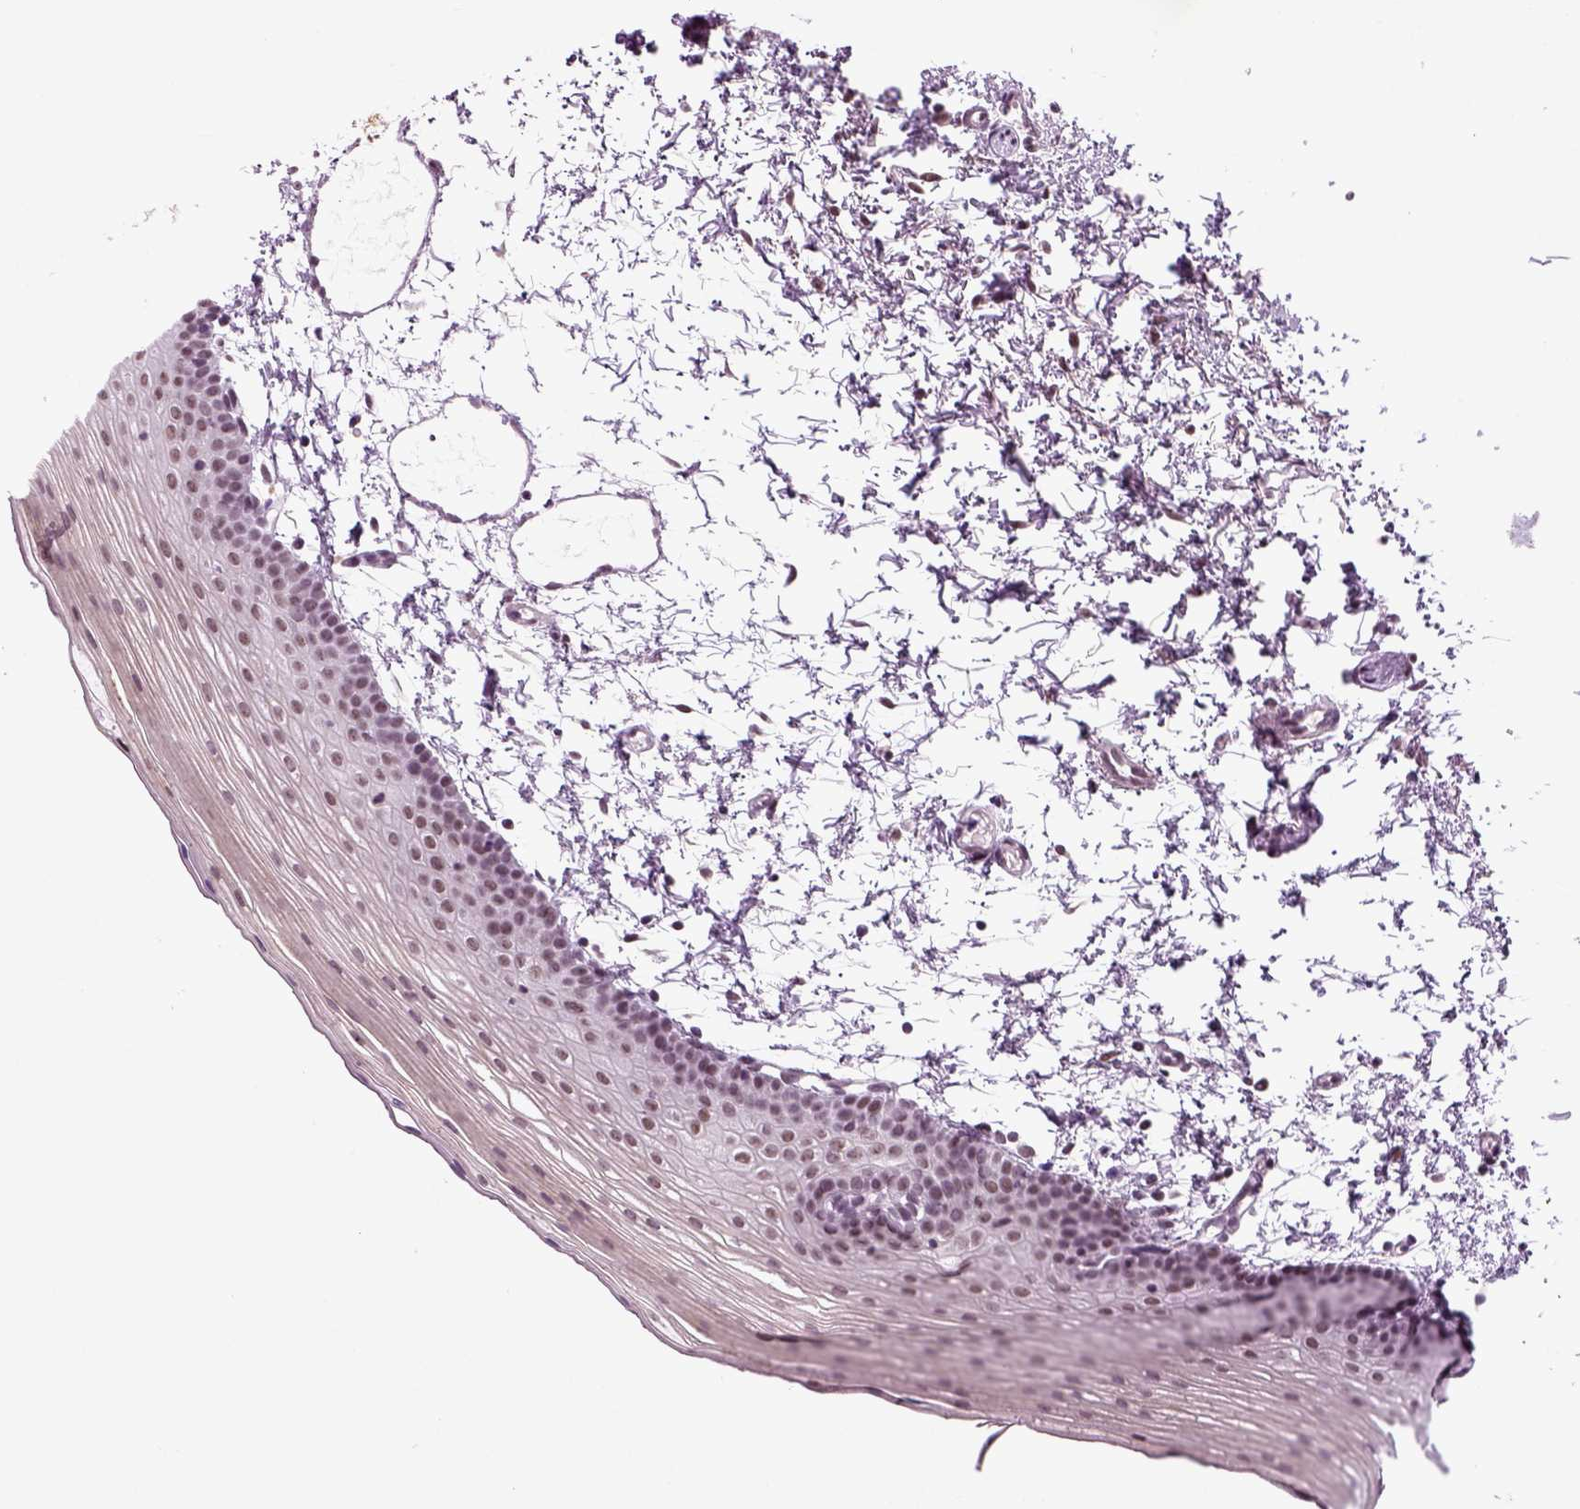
{"staining": {"intensity": "weak", "quantity": ">75%", "location": "nuclear"}, "tissue": "oral mucosa", "cell_type": "Squamous epithelial cells", "image_type": "normal", "snomed": [{"axis": "morphology", "description": "Normal tissue, NOS"}, {"axis": "topography", "description": "Oral tissue"}], "caption": "Brown immunohistochemical staining in unremarkable human oral mucosa displays weak nuclear staining in about >75% of squamous epithelial cells. The staining was performed using DAB (3,3'-diaminobenzidine) to visualize the protein expression in brown, while the nuclei were stained in blue with hematoxylin (Magnification: 20x).", "gene": "RCOR3", "patient": {"sex": "female", "age": 57}}